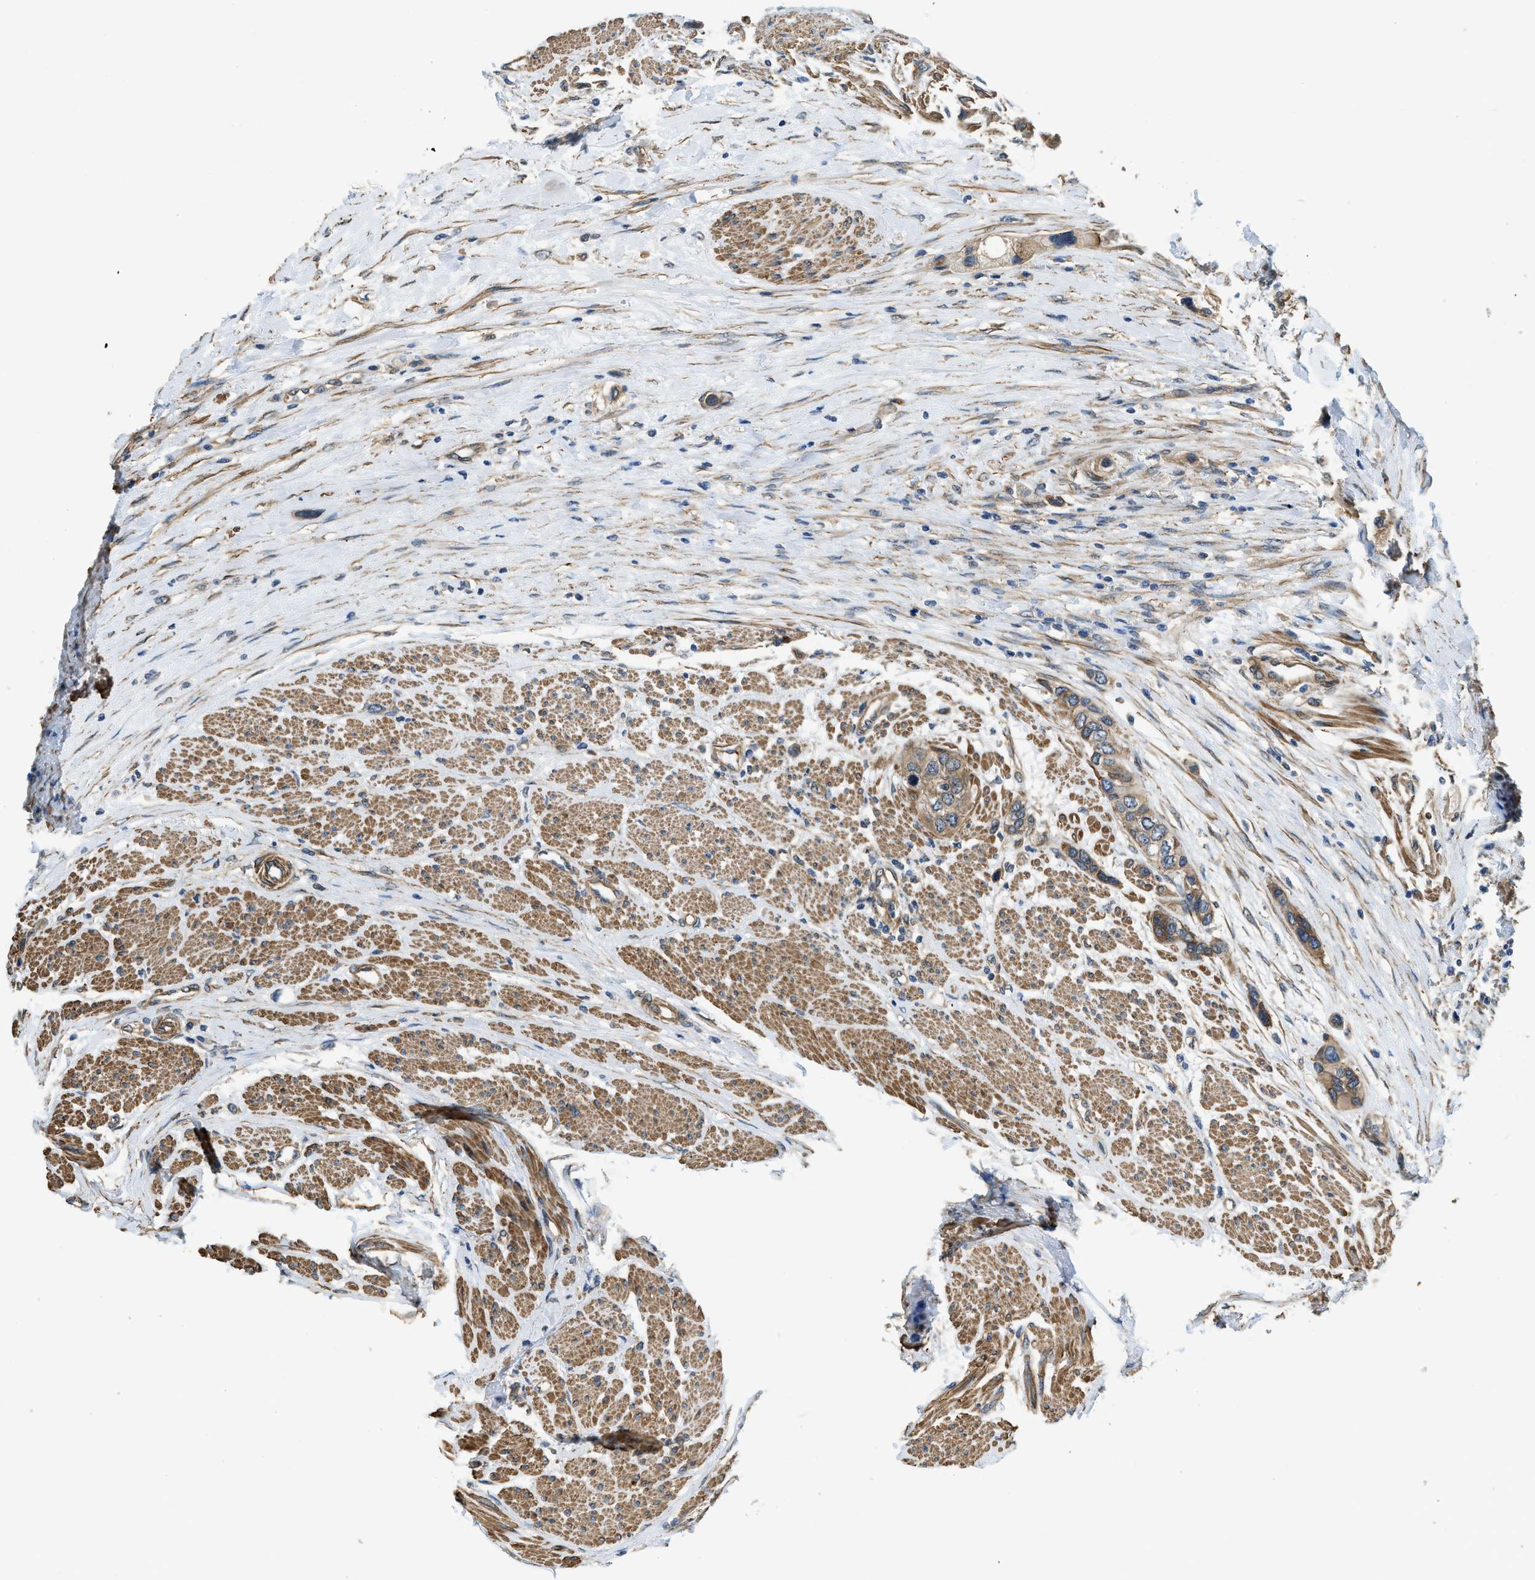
{"staining": {"intensity": "weak", "quantity": ">75%", "location": "cytoplasmic/membranous"}, "tissue": "urothelial cancer", "cell_type": "Tumor cells", "image_type": "cancer", "snomed": [{"axis": "morphology", "description": "Urothelial carcinoma, High grade"}, {"axis": "topography", "description": "Urinary bladder"}], "caption": "Urothelial carcinoma (high-grade) stained for a protein (brown) exhibits weak cytoplasmic/membranous positive staining in approximately >75% of tumor cells.", "gene": "CGN", "patient": {"sex": "female", "age": 56}}